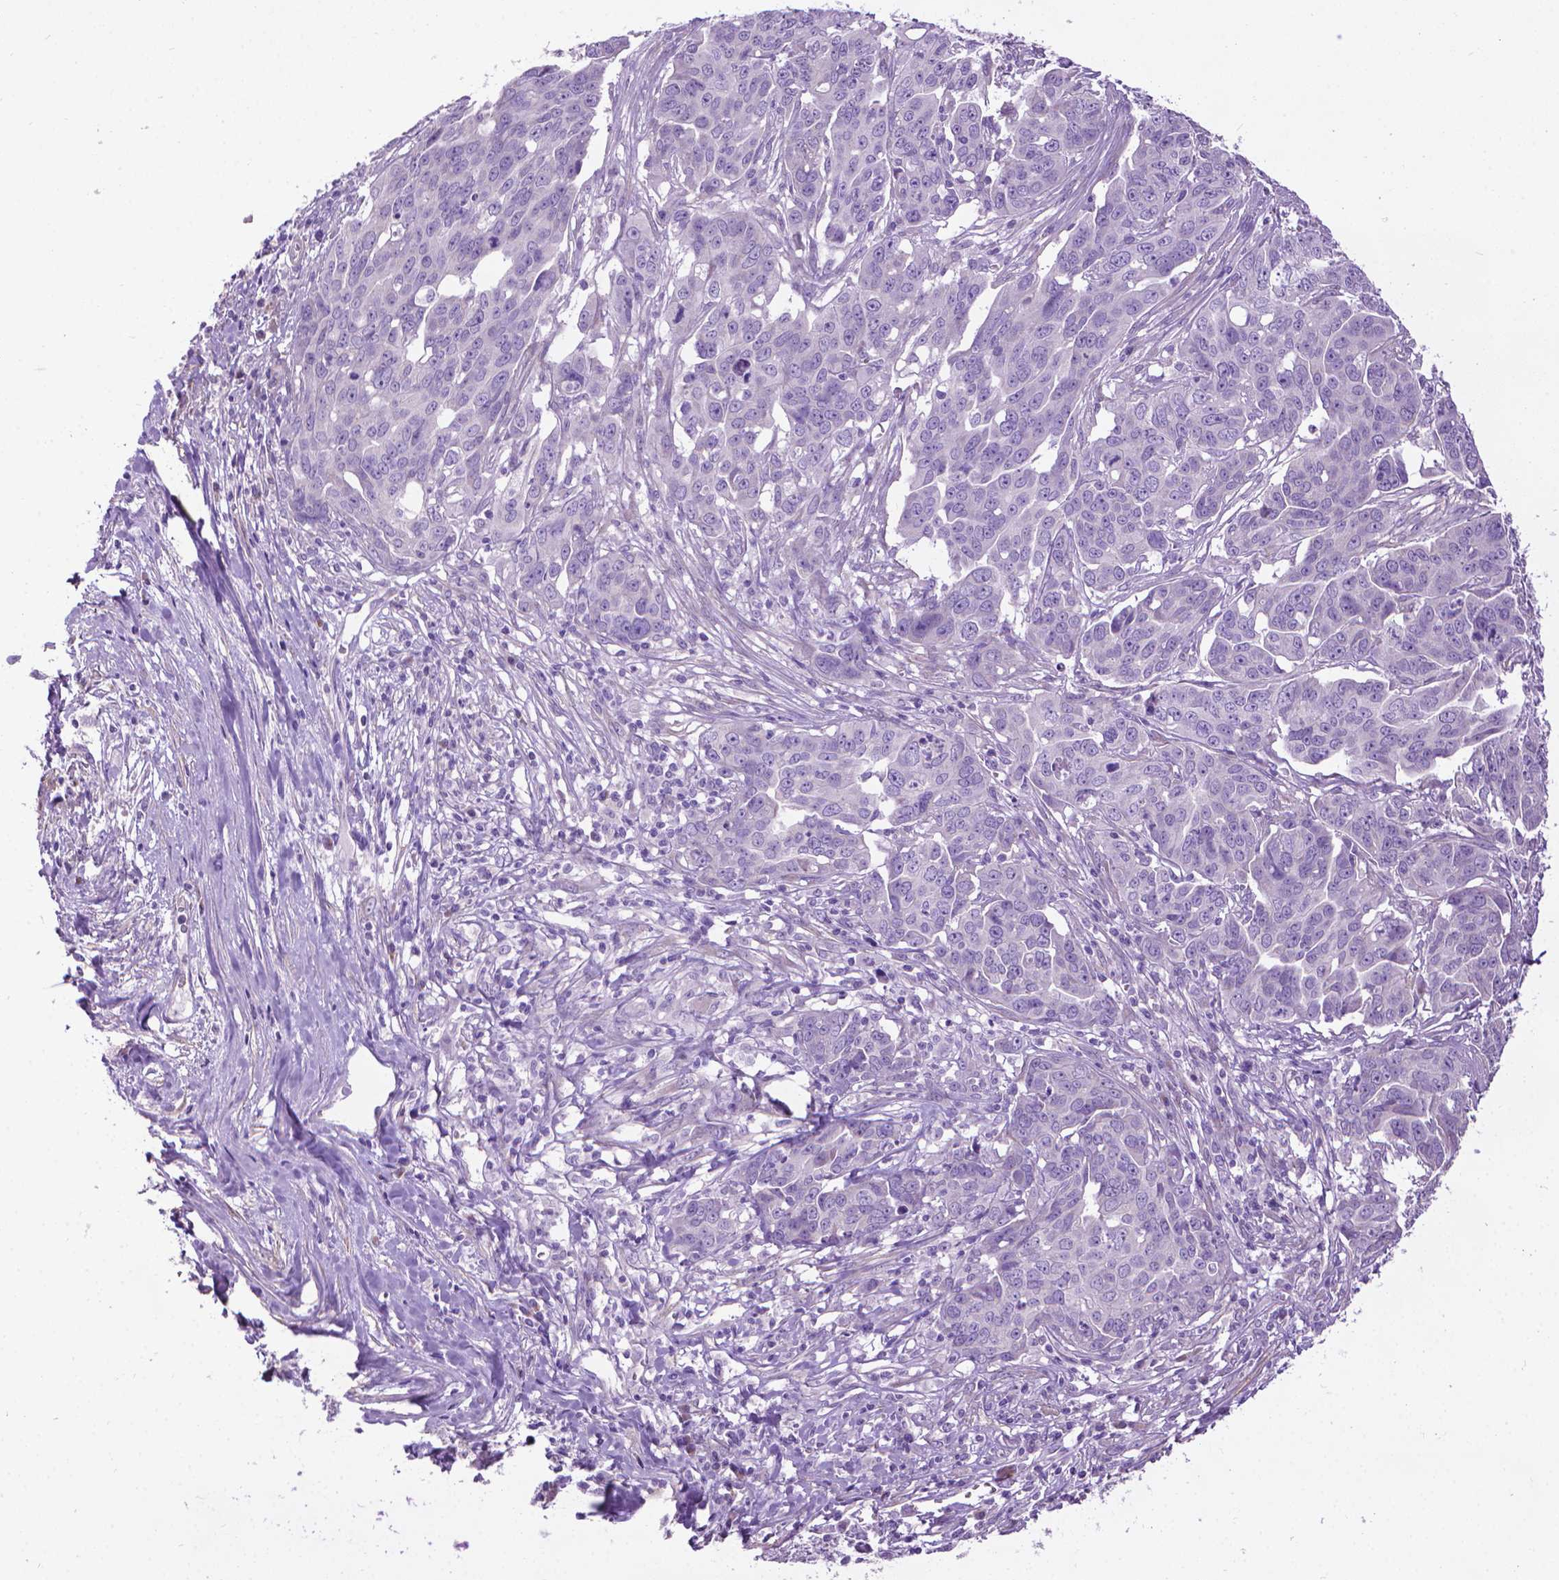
{"staining": {"intensity": "negative", "quantity": "none", "location": "none"}, "tissue": "ovarian cancer", "cell_type": "Tumor cells", "image_type": "cancer", "snomed": [{"axis": "morphology", "description": "Carcinoma, endometroid"}, {"axis": "topography", "description": "Ovary"}], "caption": "Immunohistochemistry (IHC) of endometroid carcinoma (ovarian) displays no expression in tumor cells.", "gene": "AQP10", "patient": {"sex": "female", "age": 78}}